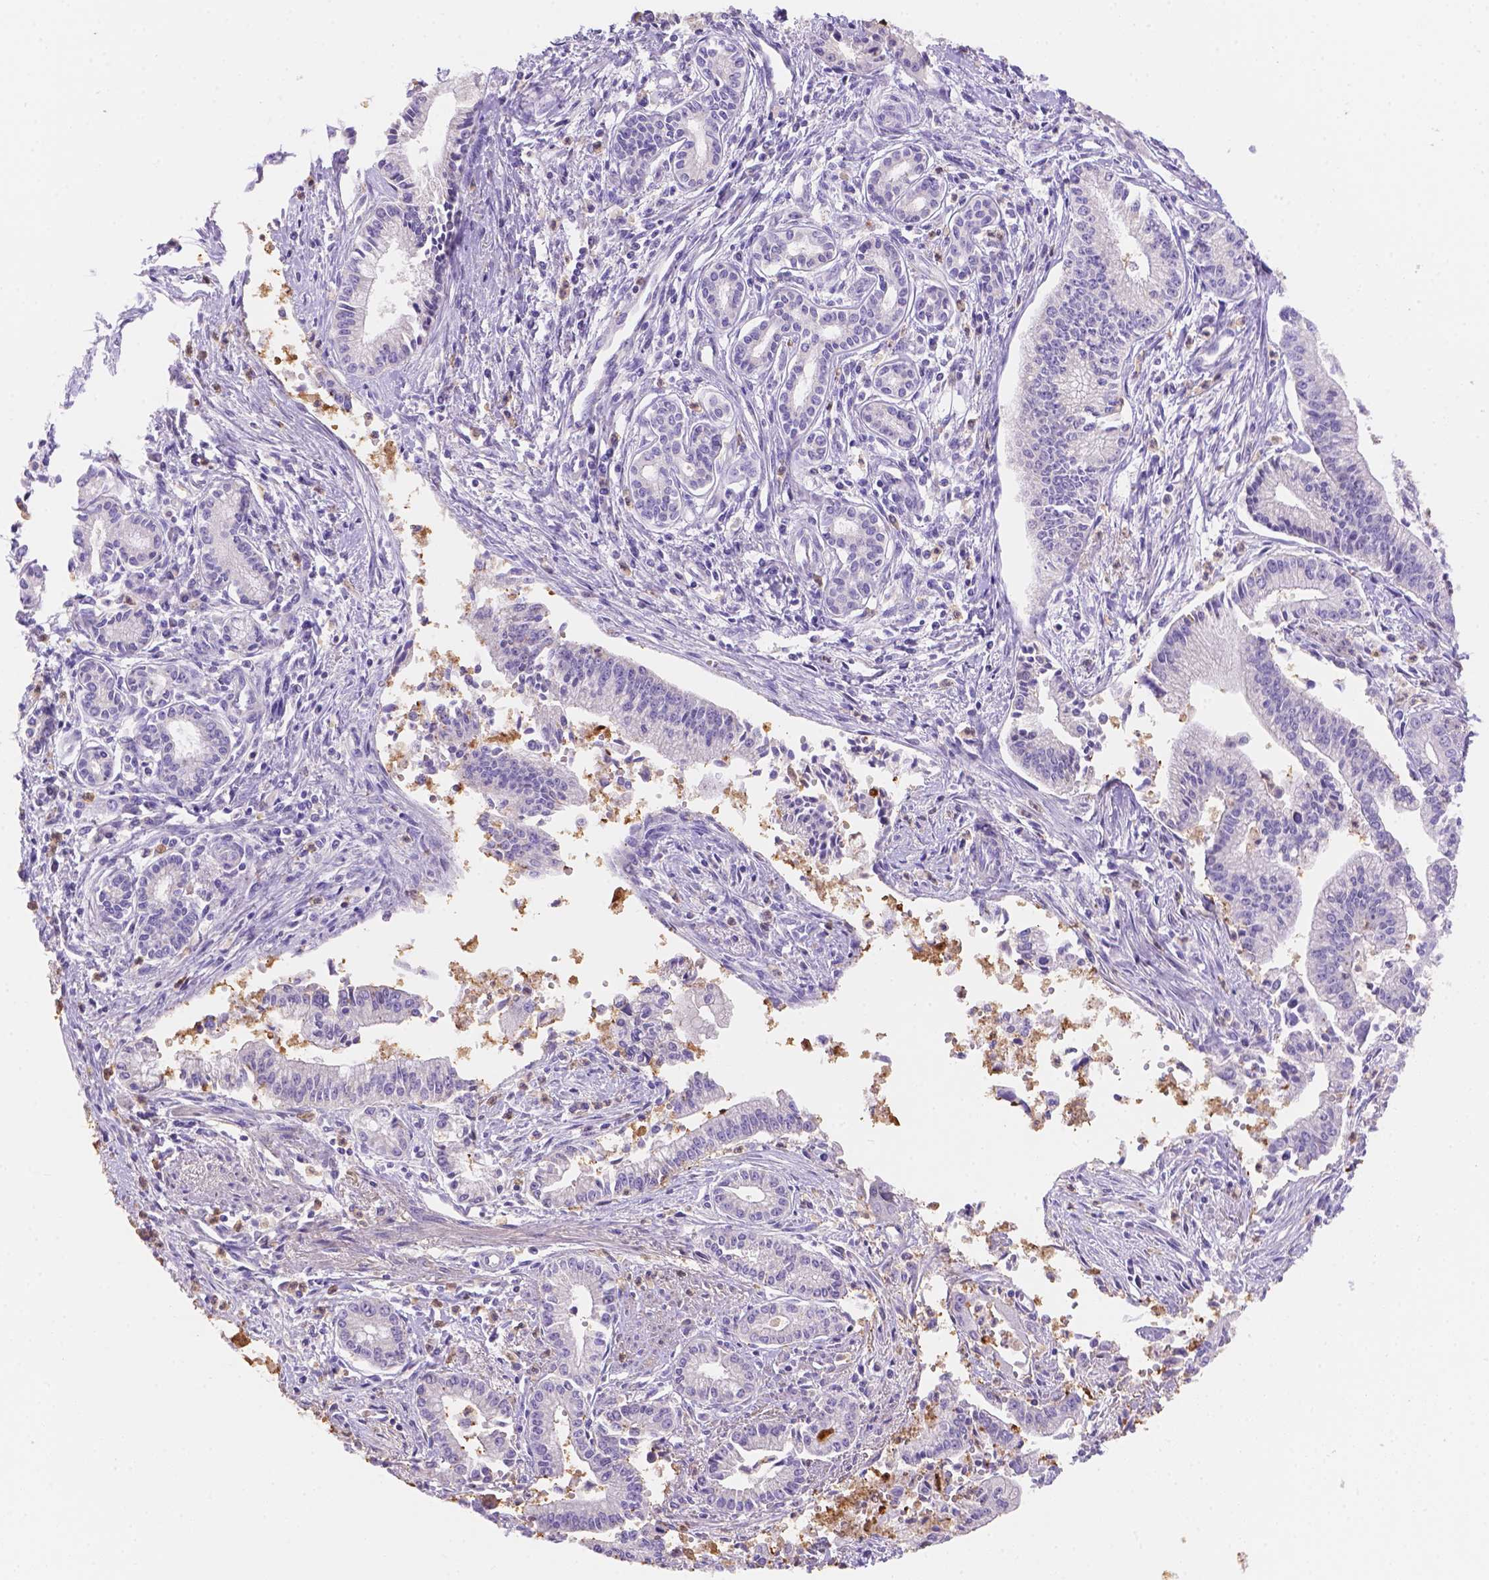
{"staining": {"intensity": "negative", "quantity": "none", "location": "none"}, "tissue": "pancreatic cancer", "cell_type": "Tumor cells", "image_type": "cancer", "snomed": [{"axis": "morphology", "description": "Adenocarcinoma, NOS"}, {"axis": "topography", "description": "Pancreas"}], "caption": "An immunohistochemistry photomicrograph of pancreatic cancer (adenocarcinoma) is shown. There is no staining in tumor cells of pancreatic cancer (adenocarcinoma).", "gene": "NXPE2", "patient": {"sex": "female", "age": 65}}